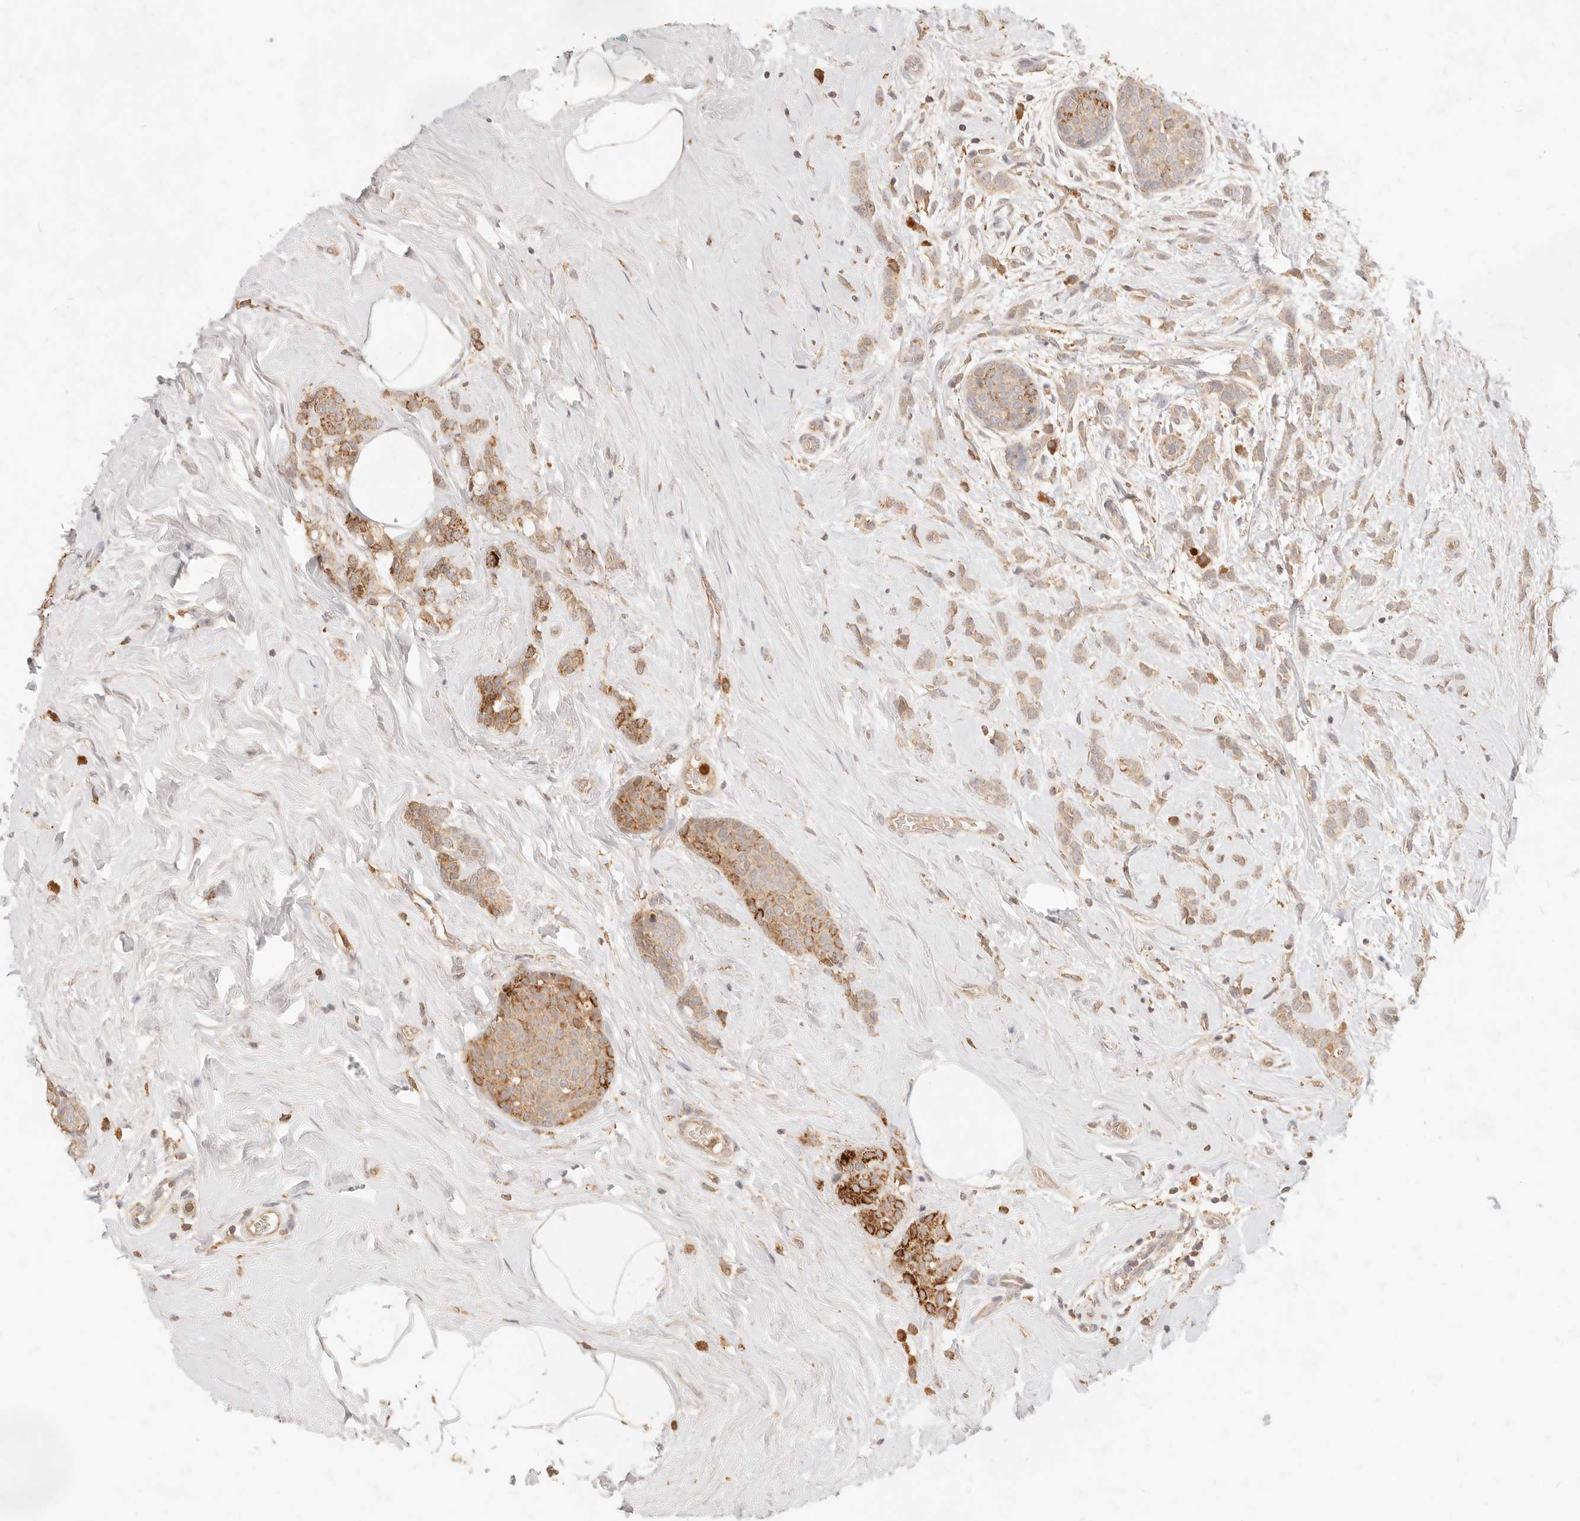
{"staining": {"intensity": "moderate", "quantity": ">75%", "location": "cytoplasmic/membranous"}, "tissue": "breast cancer", "cell_type": "Tumor cells", "image_type": "cancer", "snomed": [{"axis": "morphology", "description": "Lobular carcinoma, in situ"}, {"axis": "morphology", "description": "Lobular carcinoma"}, {"axis": "topography", "description": "Breast"}], "caption": "DAB immunohistochemical staining of breast lobular carcinoma demonstrates moderate cytoplasmic/membranous protein staining in approximately >75% of tumor cells.", "gene": "TMTC2", "patient": {"sex": "female", "age": 41}}